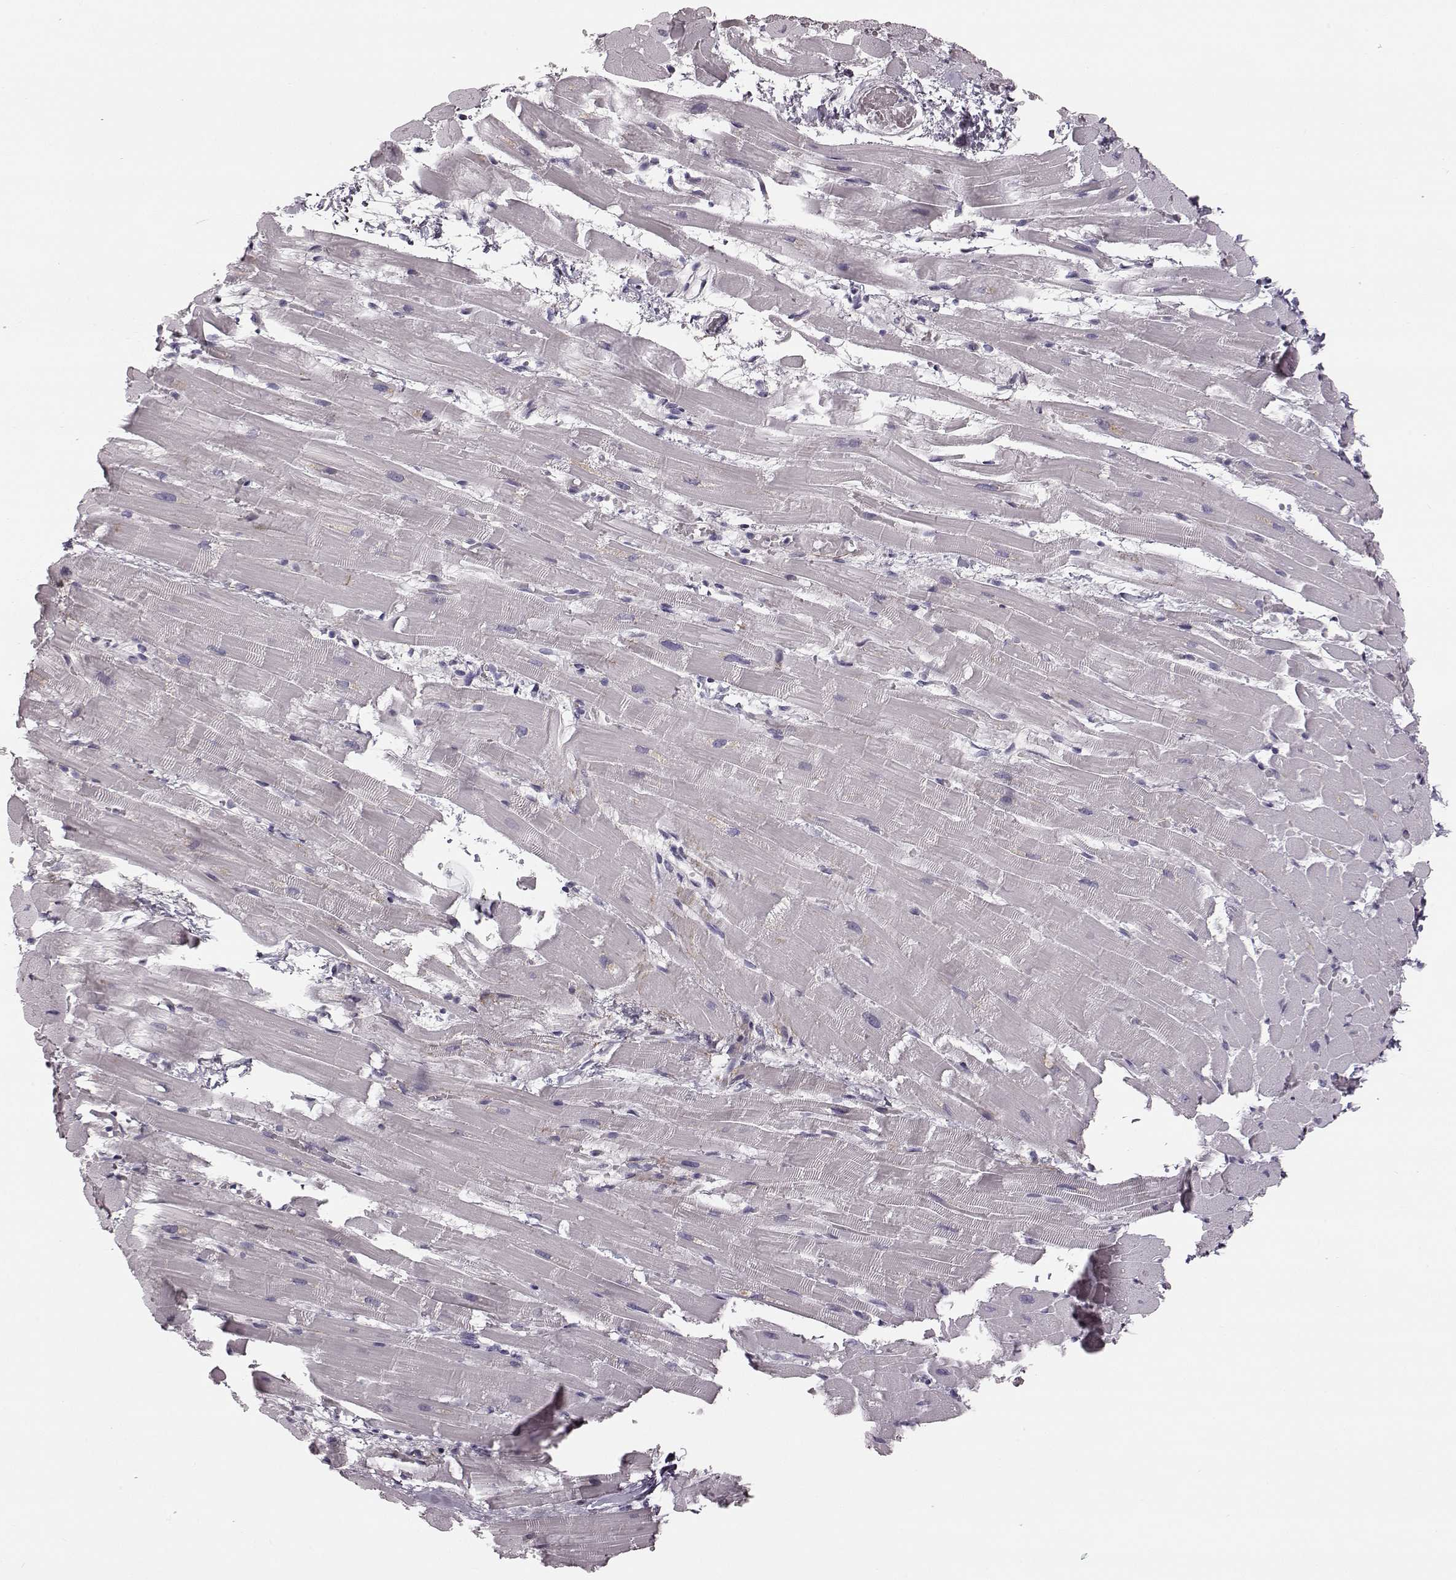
{"staining": {"intensity": "negative", "quantity": "none", "location": "none"}, "tissue": "heart muscle", "cell_type": "Cardiomyocytes", "image_type": "normal", "snomed": [{"axis": "morphology", "description": "Normal tissue, NOS"}, {"axis": "topography", "description": "Heart"}], "caption": "The micrograph displays no staining of cardiomyocytes in unremarkable heart muscle. (Immunohistochemistry (ihc), brightfield microscopy, high magnification).", "gene": "ZNF433", "patient": {"sex": "male", "age": 37}}